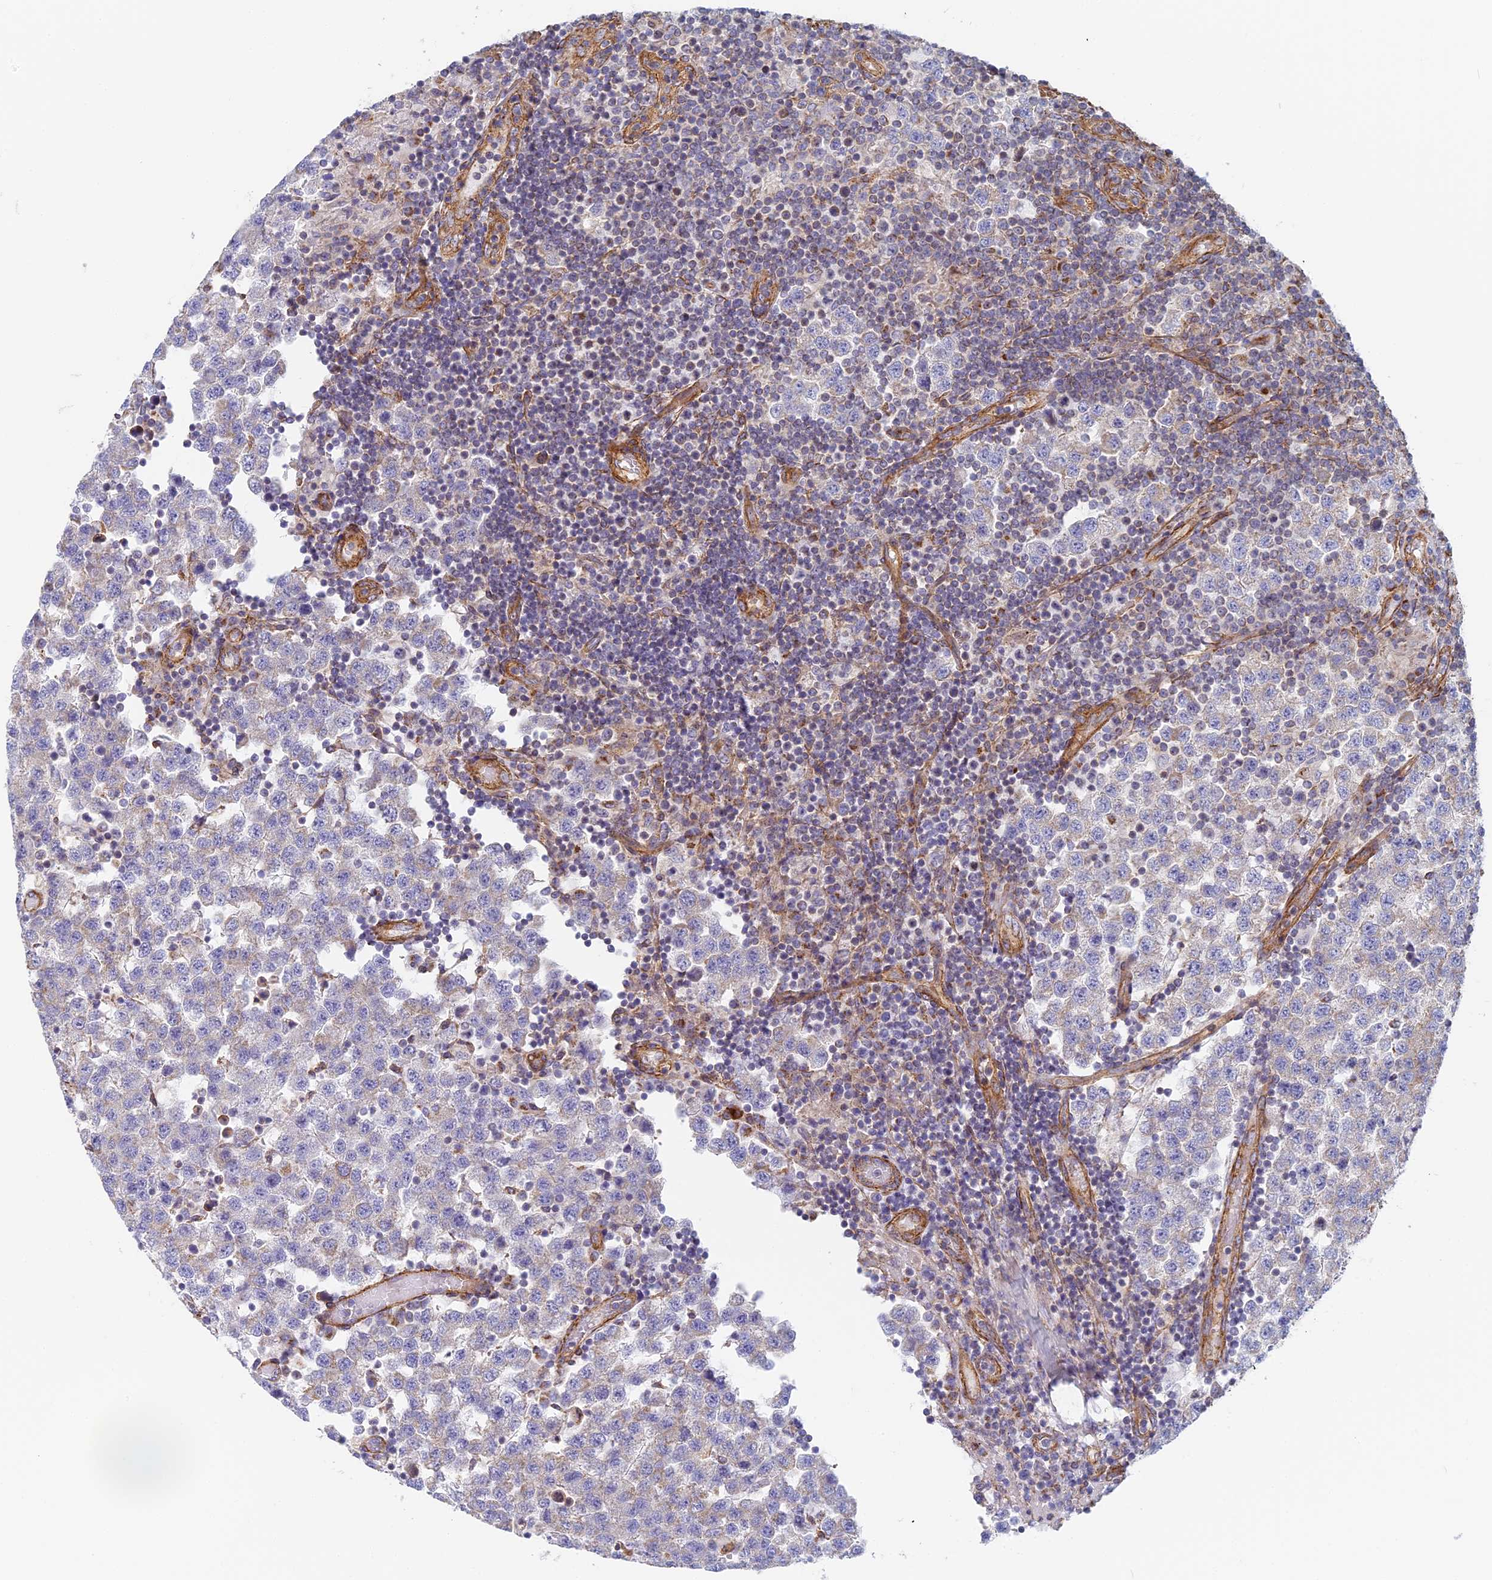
{"staining": {"intensity": "weak", "quantity": "25%-75%", "location": "cytoplasmic/membranous"}, "tissue": "testis cancer", "cell_type": "Tumor cells", "image_type": "cancer", "snomed": [{"axis": "morphology", "description": "Seminoma, NOS"}, {"axis": "topography", "description": "Testis"}], "caption": "Testis cancer (seminoma) stained with a brown dye demonstrates weak cytoplasmic/membranous positive expression in approximately 25%-75% of tumor cells.", "gene": "DDA1", "patient": {"sex": "male", "age": 34}}